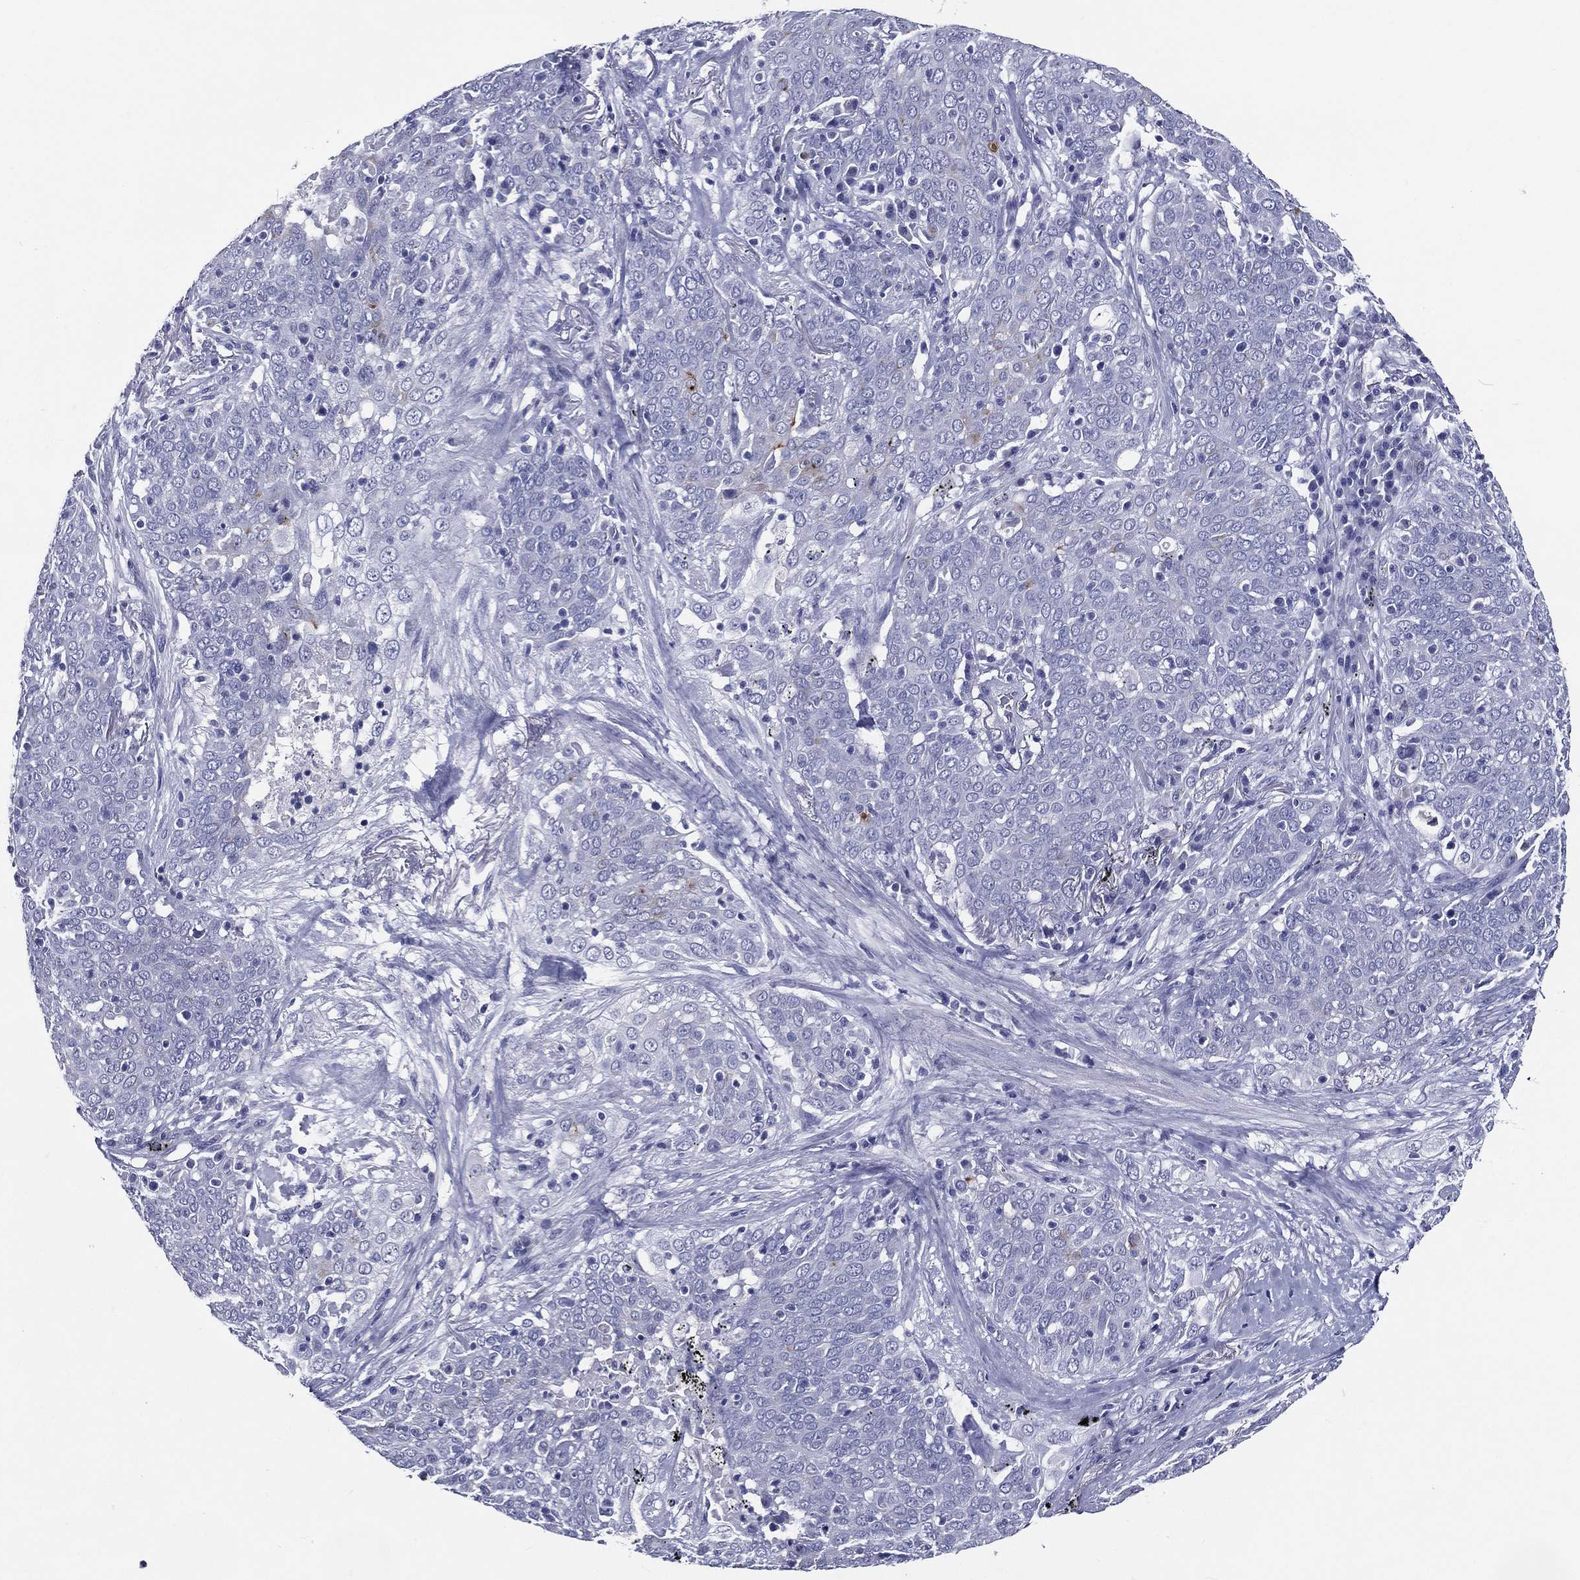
{"staining": {"intensity": "negative", "quantity": "none", "location": "none"}, "tissue": "lung cancer", "cell_type": "Tumor cells", "image_type": "cancer", "snomed": [{"axis": "morphology", "description": "Squamous cell carcinoma, NOS"}, {"axis": "topography", "description": "Lung"}], "caption": "Lung squamous cell carcinoma was stained to show a protein in brown. There is no significant positivity in tumor cells.", "gene": "ACE2", "patient": {"sex": "male", "age": 82}}